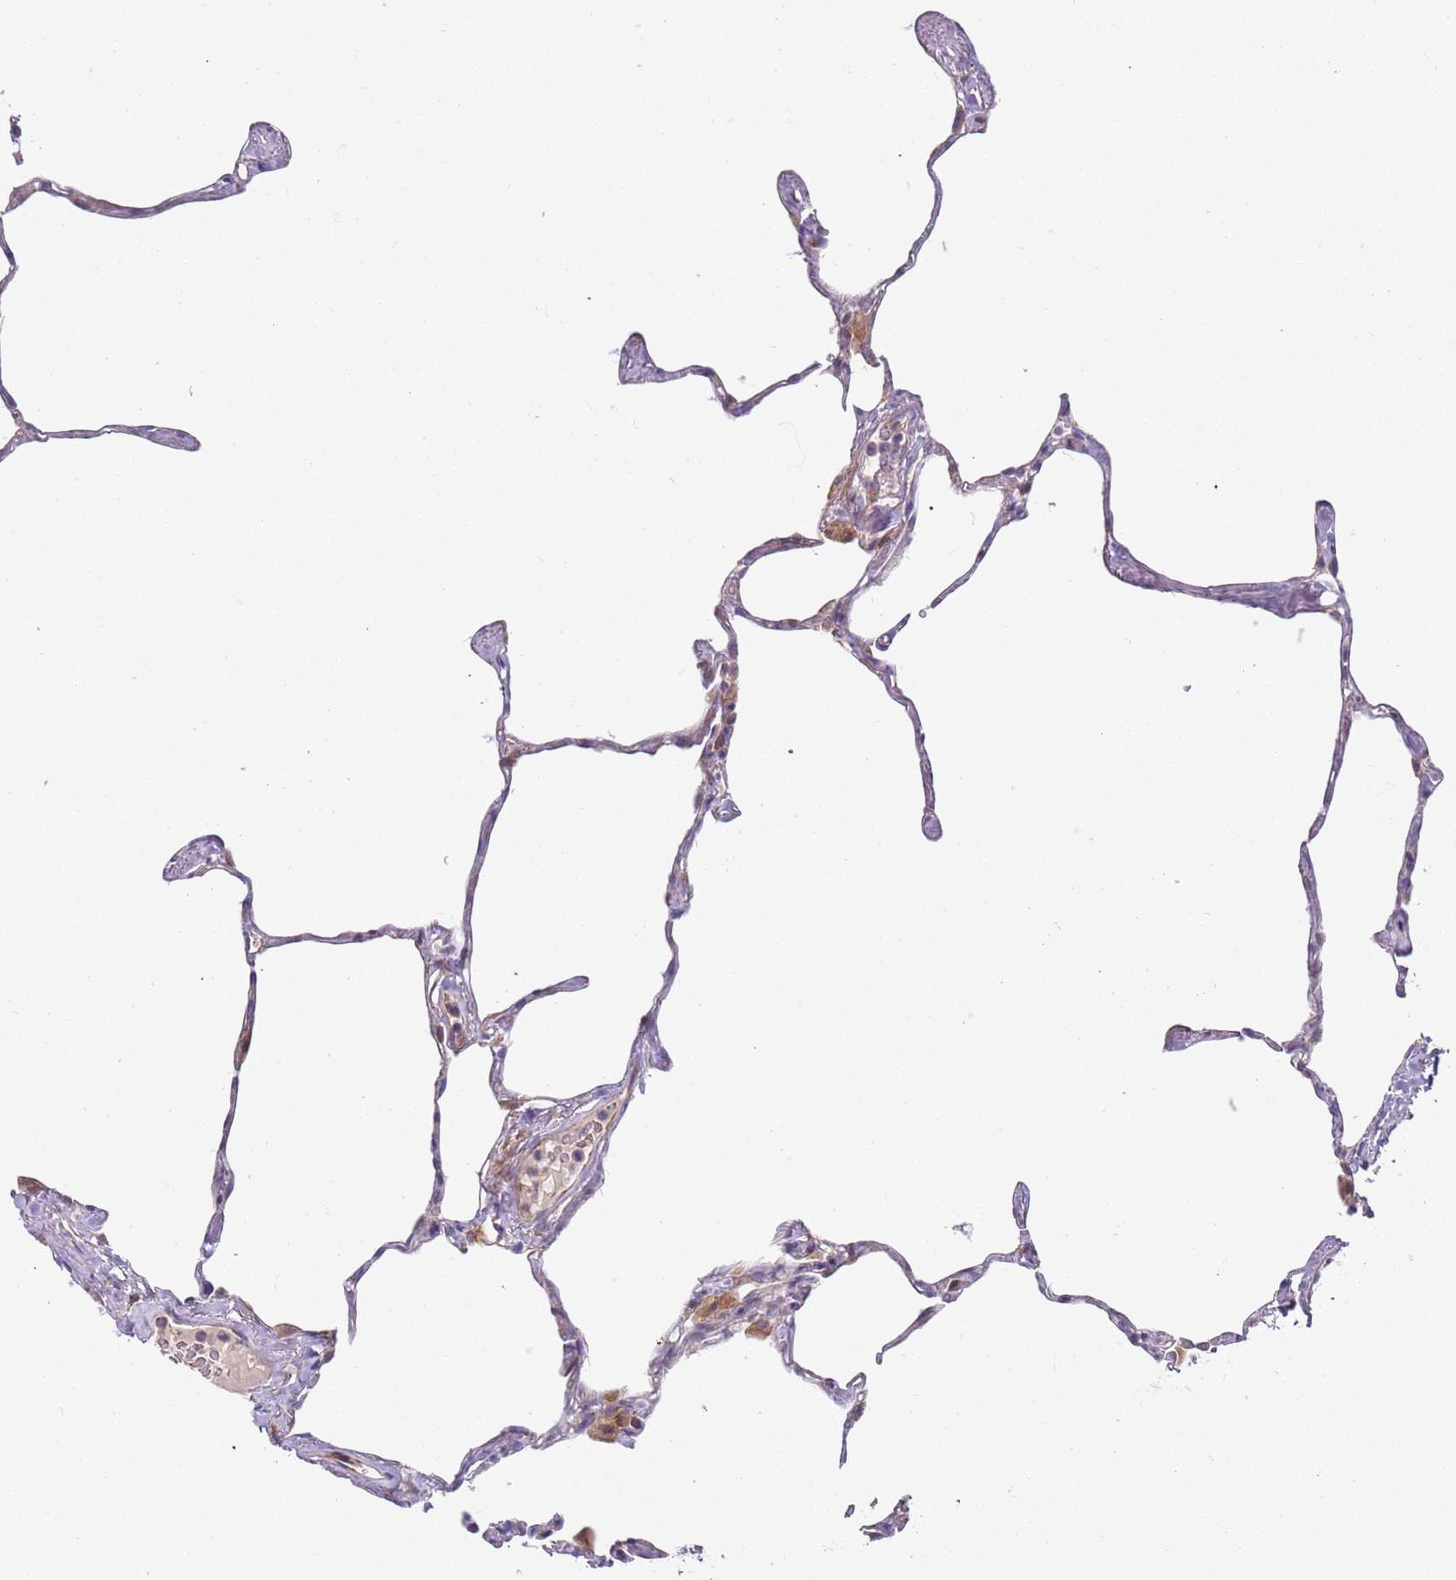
{"staining": {"intensity": "weak", "quantity": "<25%", "location": "cytoplasmic/membranous"}, "tissue": "lung", "cell_type": "Alveolar cells", "image_type": "normal", "snomed": [{"axis": "morphology", "description": "Normal tissue, NOS"}, {"axis": "topography", "description": "Lung"}], "caption": "Immunohistochemistry (IHC) micrograph of benign human lung stained for a protein (brown), which demonstrates no positivity in alveolar cells. Nuclei are stained in blue.", "gene": "VWCE", "patient": {"sex": "male", "age": 65}}